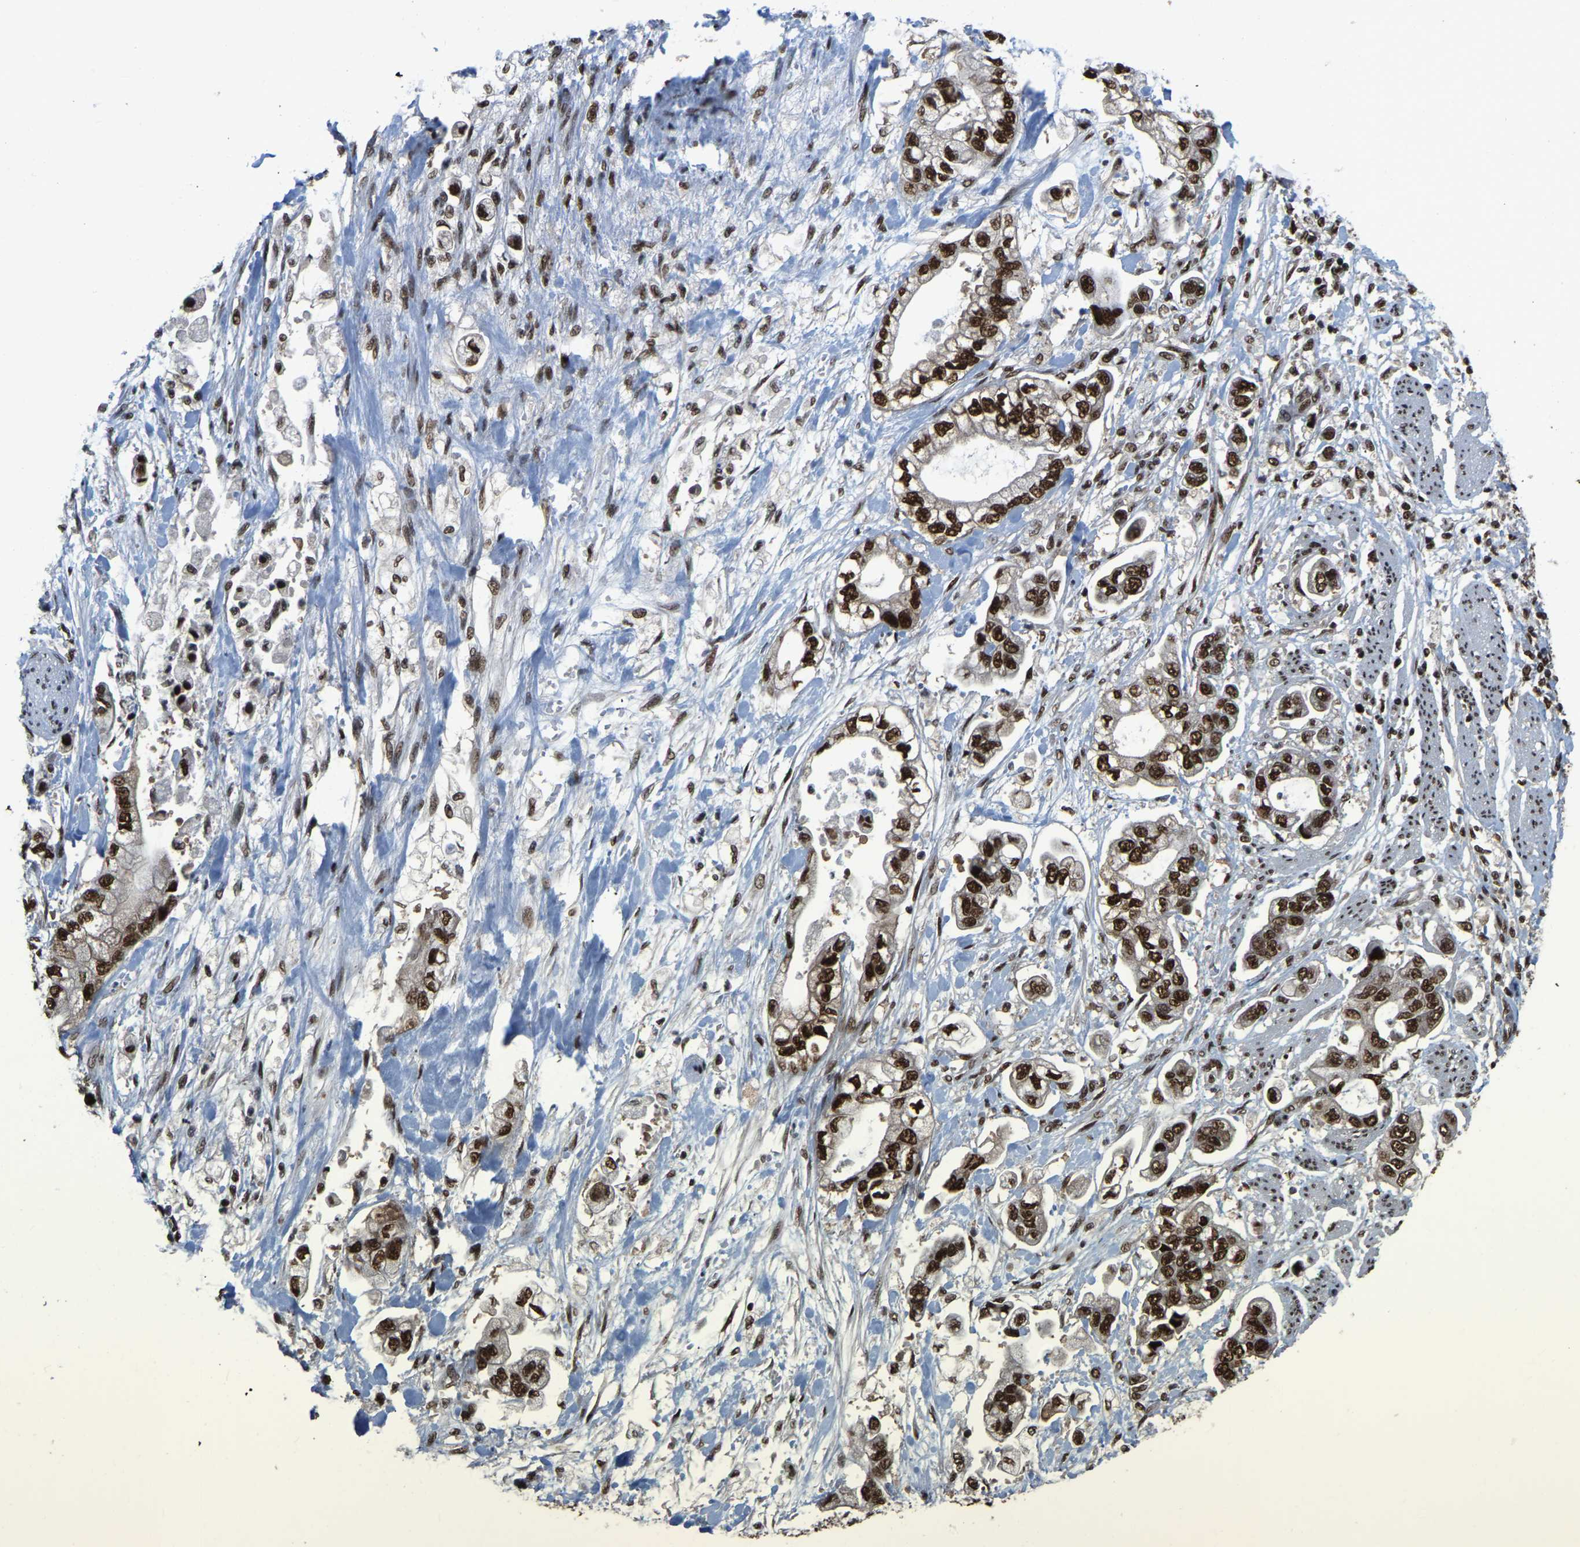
{"staining": {"intensity": "strong", "quantity": ">75%", "location": "nuclear"}, "tissue": "stomach cancer", "cell_type": "Tumor cells", "image_type": "cancer", "snomed": [{"axis": "morphology", "description": "Normal tissue, NOS"}, {"axis": "morphology", "description": "Adenocarcinoma, NOS"}, {"axis": "topography", "description": "Stomach"}], "caption": "A brown stain labels strong nuclear positivity of a protein in human stomach cancer (adenocarcinoma) tumor cells.", "gene": "TBL1XR1", "patient": {"sex": "male", "age": 62}}